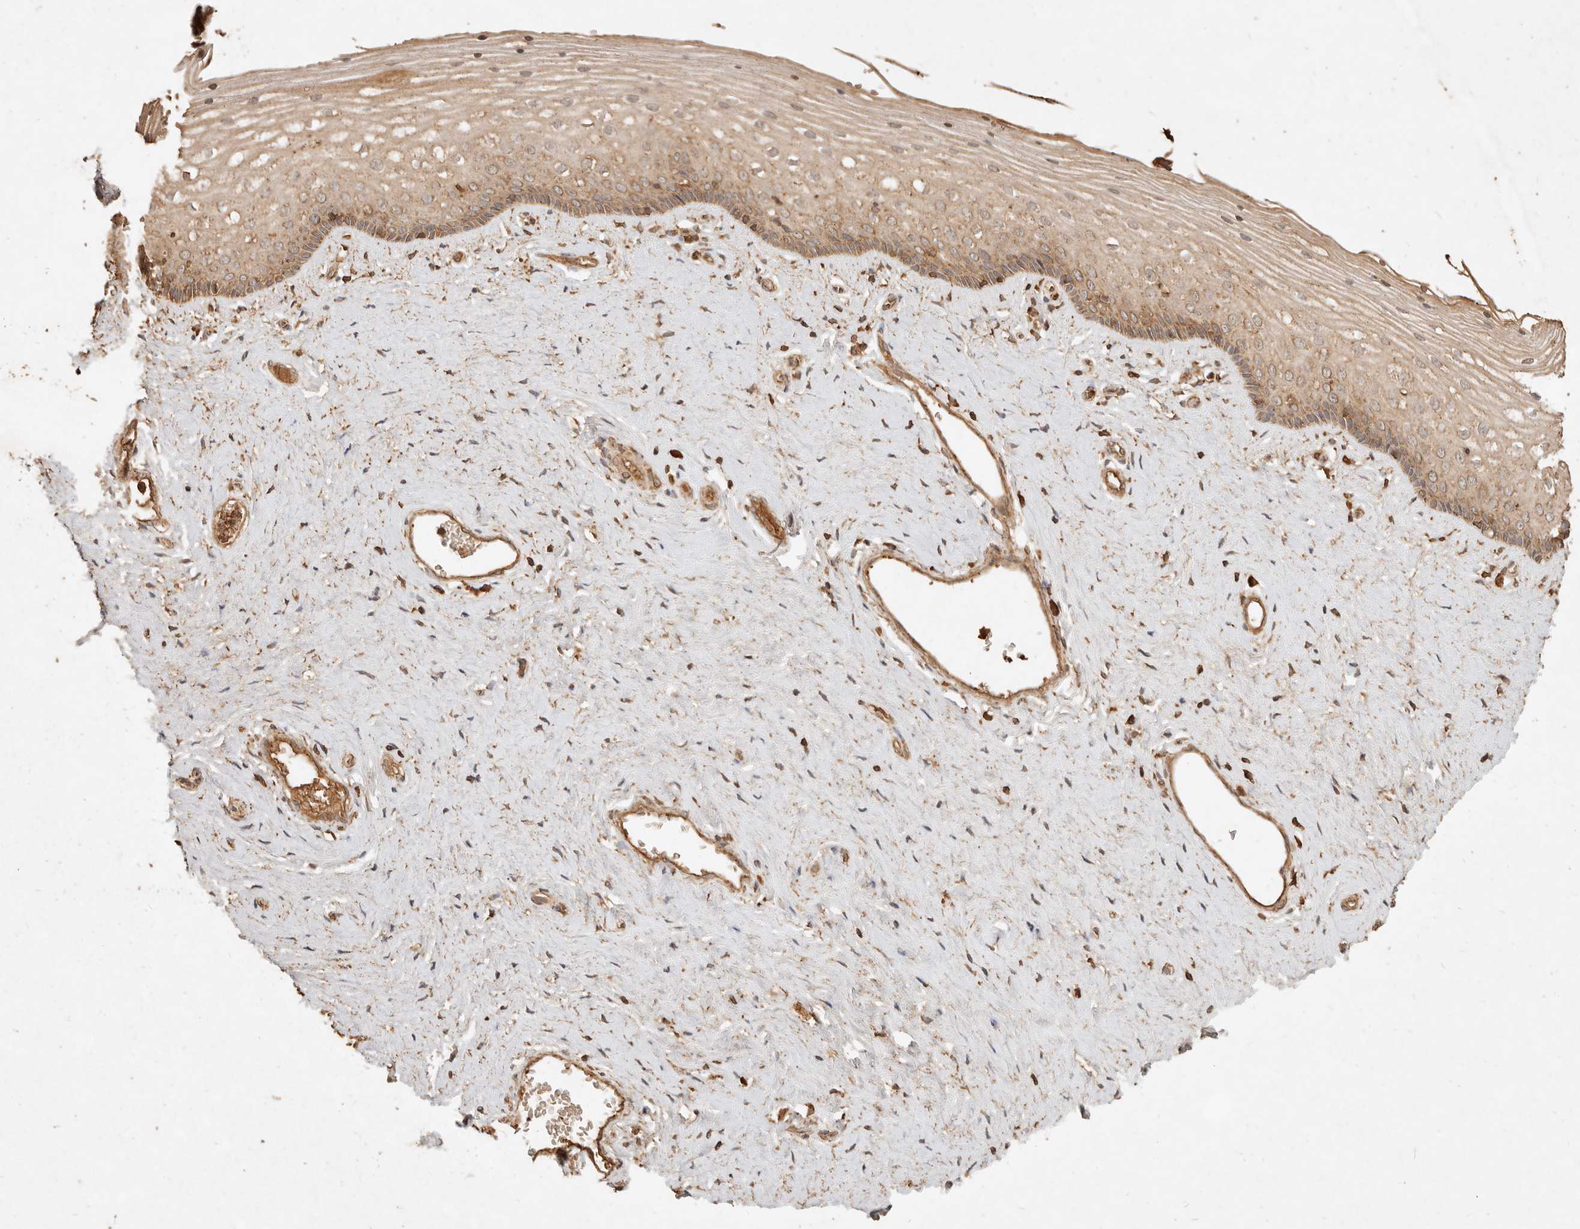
{"staining": {"intensity": "moderate", "quantity": "25%-75%", "location": "cytoplasmic/membranous"}, "tissue": "vagina", "cell_type": "Squamous epithelial cells", "image_type": "normal", "snomed": [{"axis": "morphology", "description": "Normal tissue, NOS"}, {"axis": "topography", "description": "Vagina"}], "caption": "Immunohistochemical staining of benign human vagina shows 25%-75% levels of moderate cytoplasmic/membranous protein expression in approximately 25%-75% of squamous epithelial cells.", "gene": "FAM180B", "patient": {"sex": "female", "age": 46}}